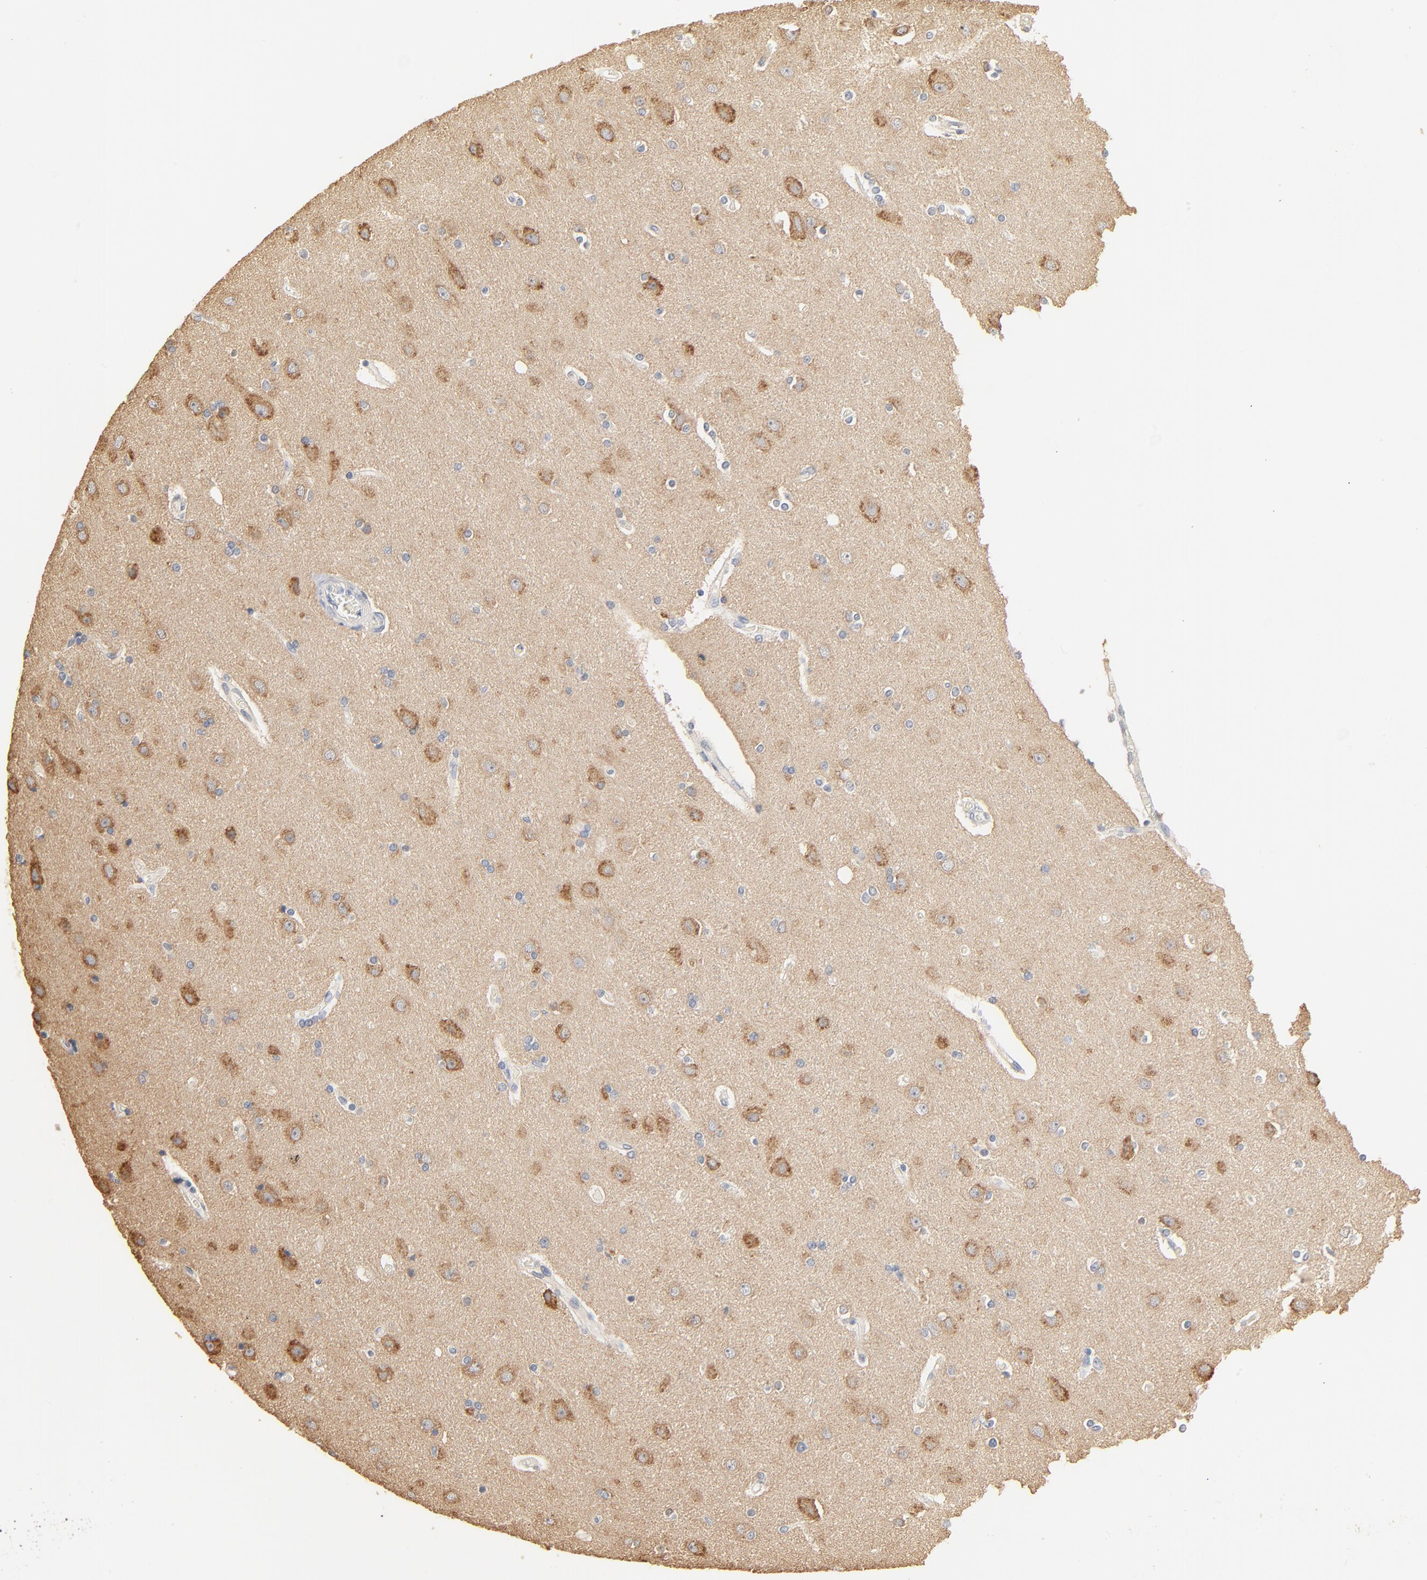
{"staining": {"intensity": "negative", "quantity": "none", "location": "none"}, "tissue": "cerebral cortex", "cell_type": "Endothelial cells", "image_type": "normal", "snomed": [{"axis": "morphology", "description": "Normal tissue, NOS"}, {"axis": "topography", "description": "Cerebral cortex"}], "caption": "High power microscopy photomicrograph of an immunohistochemistry (IHC) micrograph of normal cerebral cortex, revealing no significant expression in endothelial cells. The staining was performed using DAB (3,3'-diaminobenzidine) to visualize the protein expression in brown, while the nuclei were stained in blue with hematoxylin (Magnification: 20x).", "gene": "ZDHHC8", "patient": {"sex": "female", "age": 54}}